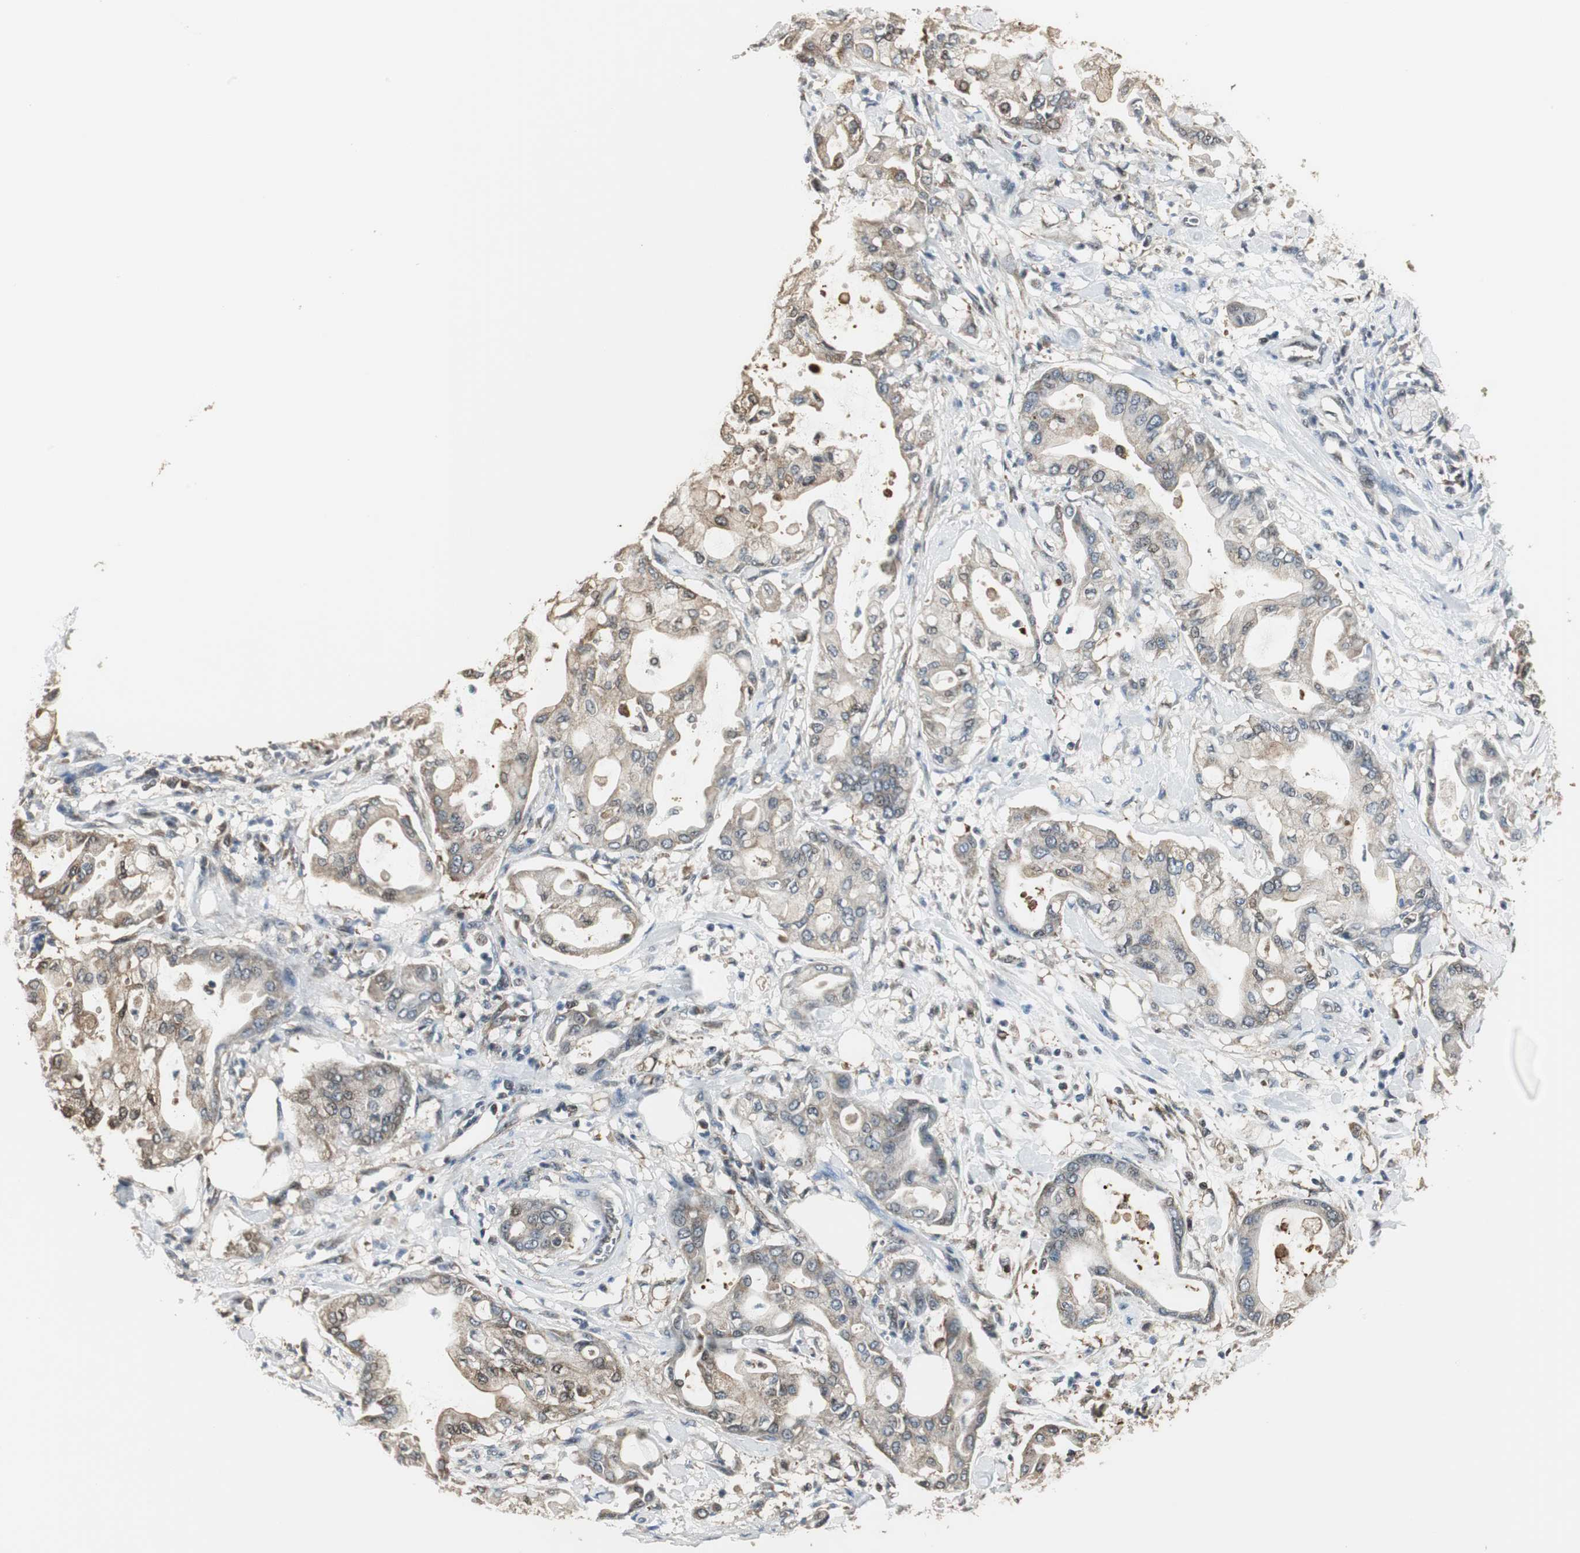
{"staining": {"intensity": "weak", "quantity": ">75%", "location": "cytoplasmic/membranous"}, "tissue": "pancreatic cancer", "cell_type": "Tumor cells", "image_type": "cancer", "snomed": [{"axis": "morphology", "description": "Adenocarcinoma, NOS"}, {"axis": "morphology", "description": "Adenocarcinoma, metastatic, NOS"}, {"axis": "topography", "description": "Lymph node"}, {"axis": "topography", "description": "Pancreas"}, {"axis": "topography", "description": "Duodenum"}], "caption": "IHC image of human adenocarcinoma (pancreatic) stained for a protein (brown), which reveals low levels of weak cytoplasmic/membranous expression in approximately >75% of tumor cells.", "gene": "CCT5", "patient": {"sex": "female", "age": 64}}